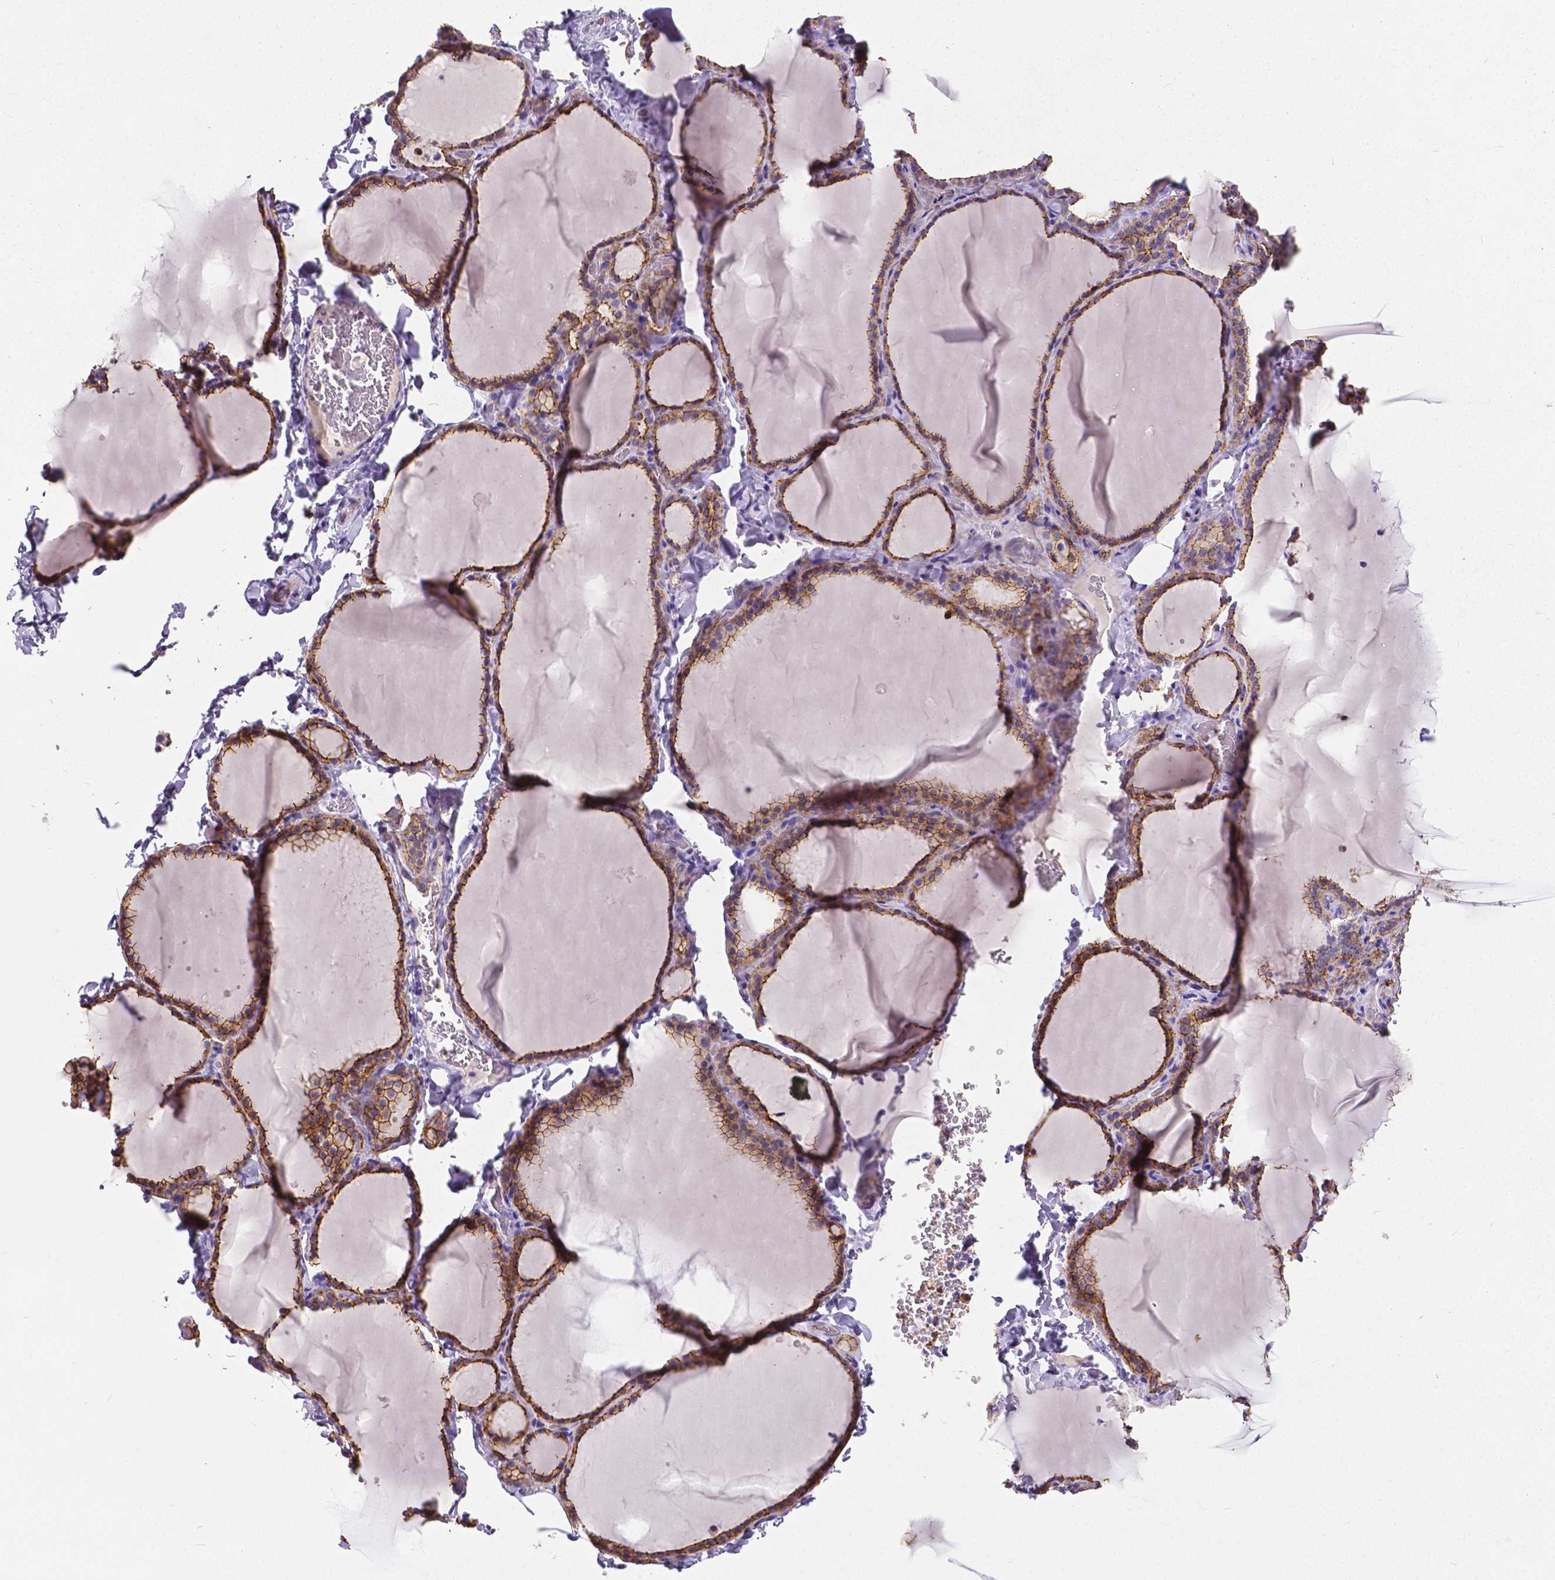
{"staining": {"intensity": "moderate", "quantity": "25%-75%", "location": "cytoplasmic/membranous"}, "tissue": "thyroid gland", "cell_type": "Glandular cells", "image_type": "normal", "snomed": [{"axis": "morphology", "description": "Normal tissue, NOS"}, {"axis": "topography", "description": "Thyroid gland"}], "caption": "A brown stain shows moderate cytoplasmic/membranous staining of a protein in glandular cells of benign human thyroid gland. (Brightfield microscopy of DAB IHC at high magnification).", "gene": "OCLN", "patient": {"sex": "female", "age": 22}}